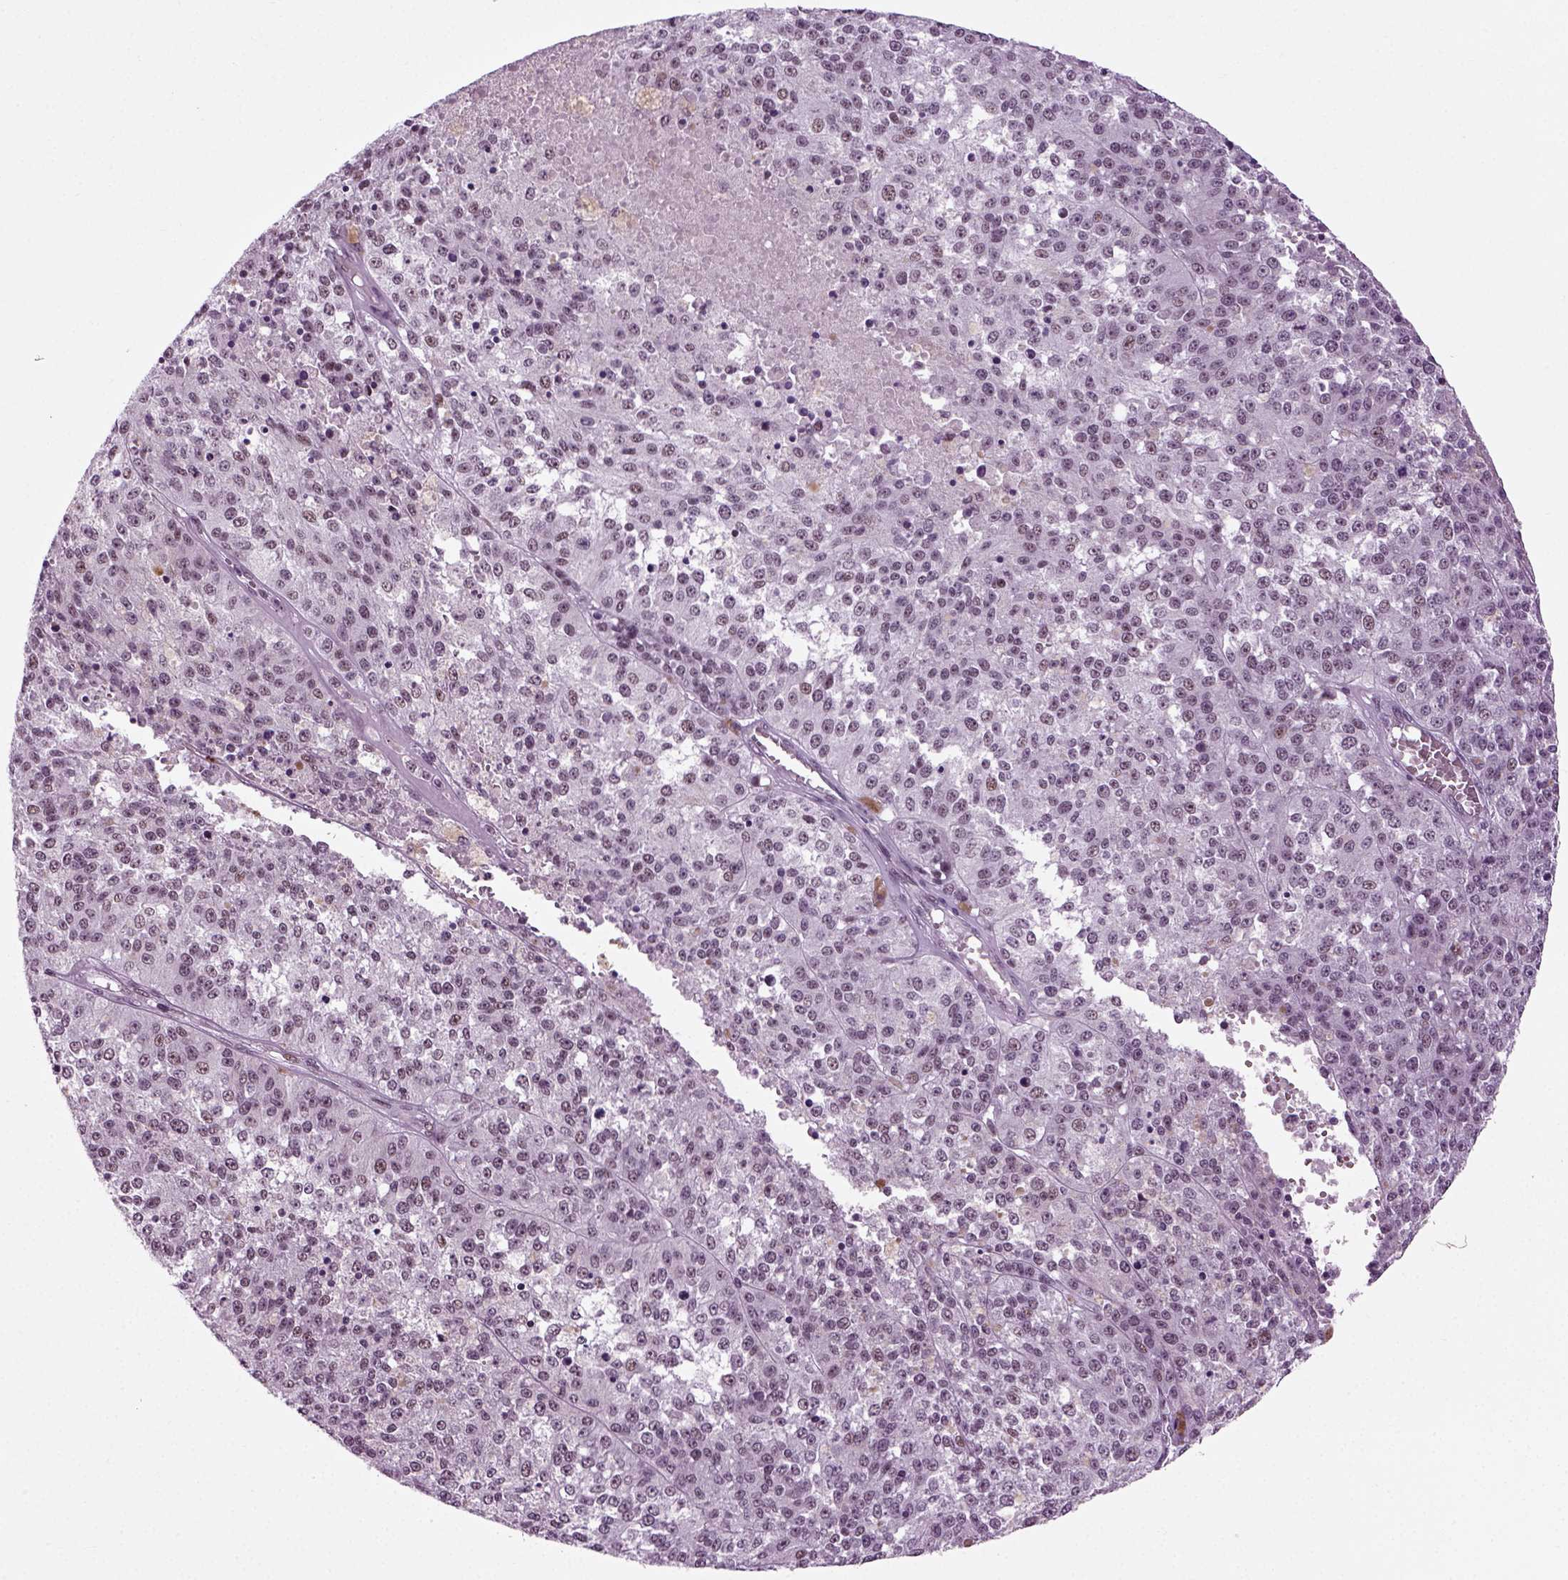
{"staining": {"intensity": "weak", "quantity": "<25%", "location": "nuclear"}, "tissue": "melanoma", "cell_type": "Tumor cells", "image_type": "cancer", "snomed": [{"axis": "morphology", "description": "Malignant melanoma, Metastatic site"}, {"axis": "topography", "description": "Lymph node"}], "caption": "IHC image of neoplastic tissue: melanoma stained with DAB shows no significant protein positivity in tumor cells.", "gene": "RCOR3", "patient": {"sex": "female", "age": 64}}